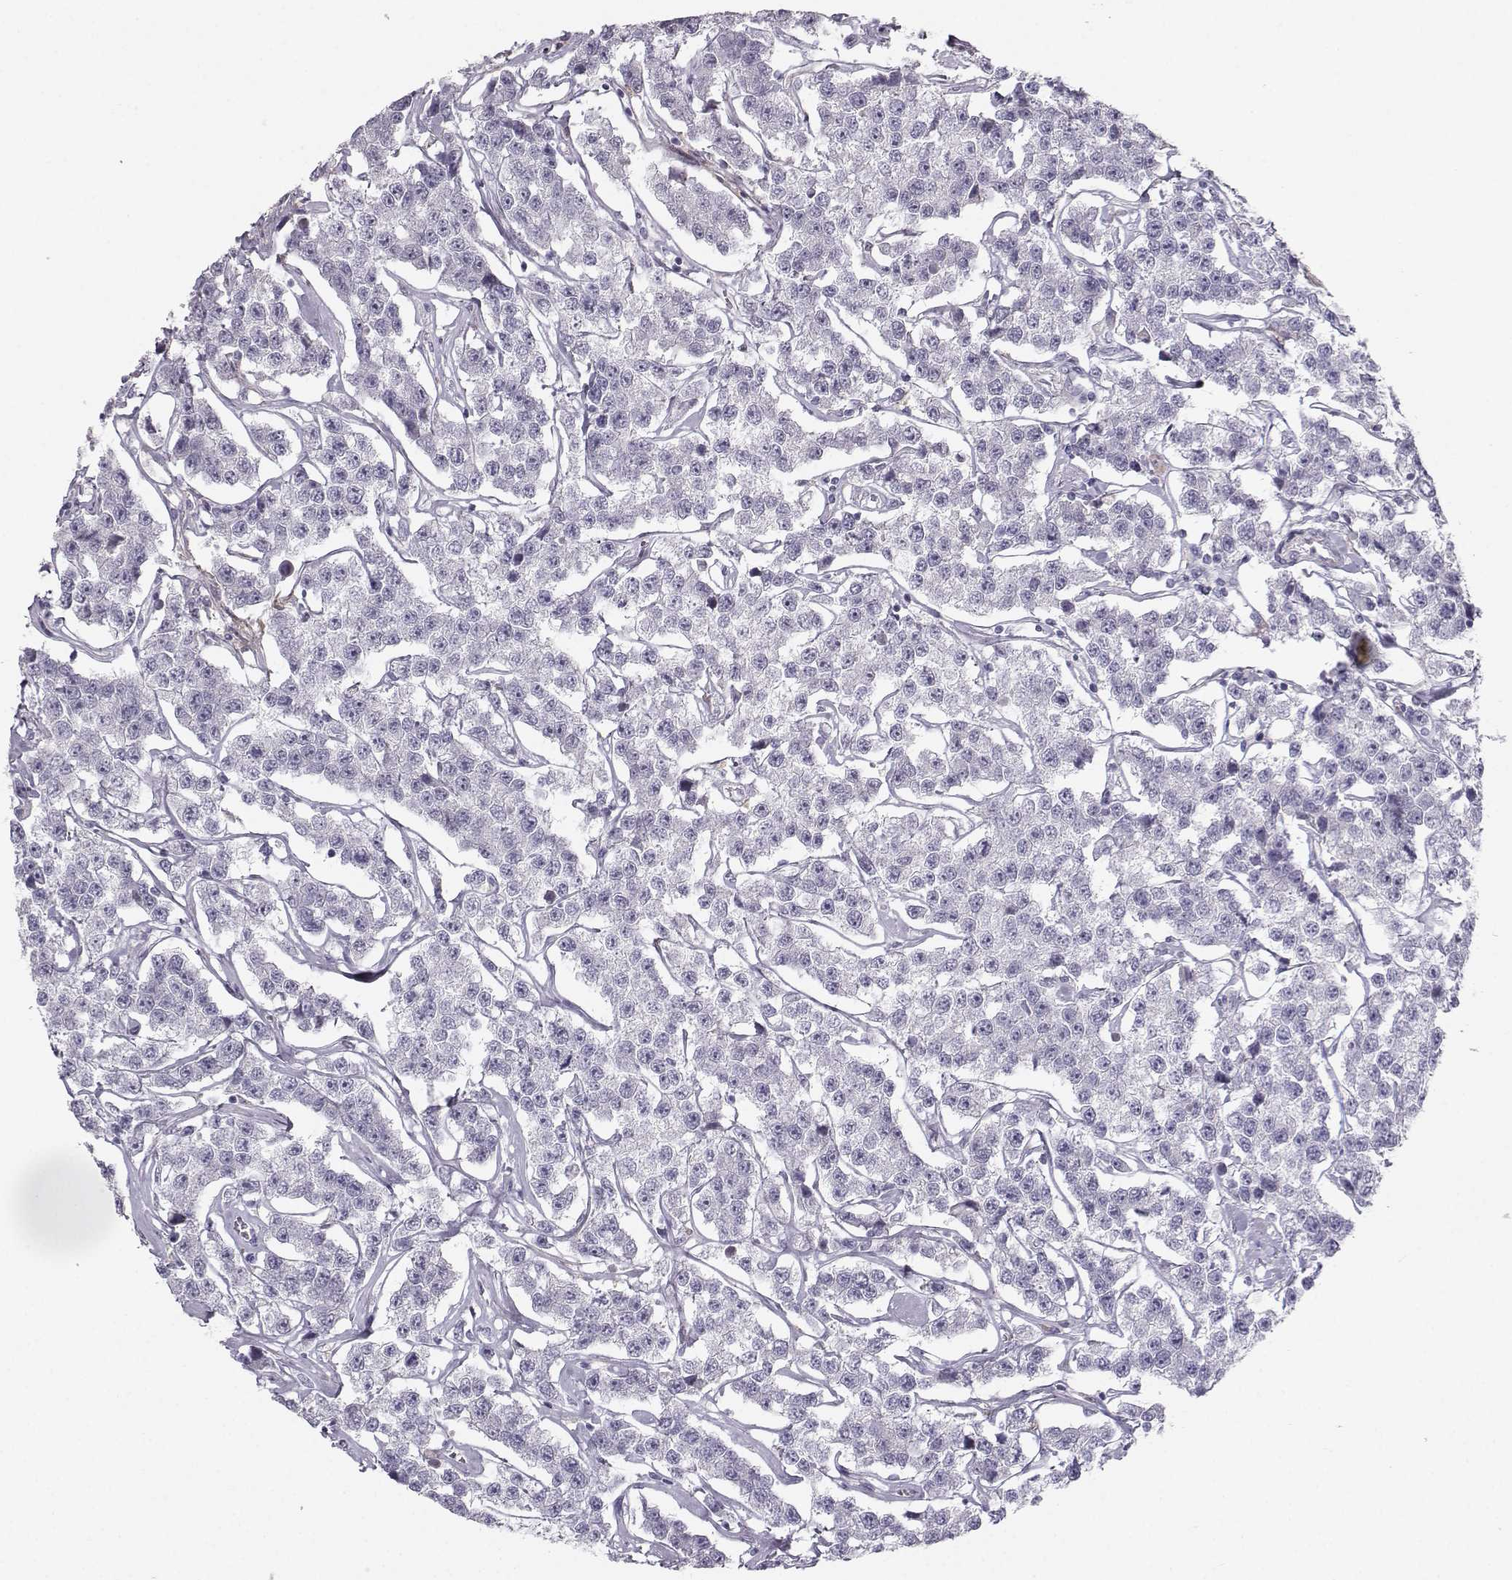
{"staining": {"intensity": "negative", "quantity": "none", "location": "none"}, "tissue": "testis cancer", "cell_type": "Tumor cells", "image_type": "cancer", "snomed": [{"axis": "morphology", "description": "Seminoma, NOS"}, {"axis": "topography", "description": "Testis"}], "caption": "The IHC histopathology image has no significant expression in tumor cells of seminoma (testis) tissue.", "gene": "CASR", "patient": {"sex": "male", "age": 59}}